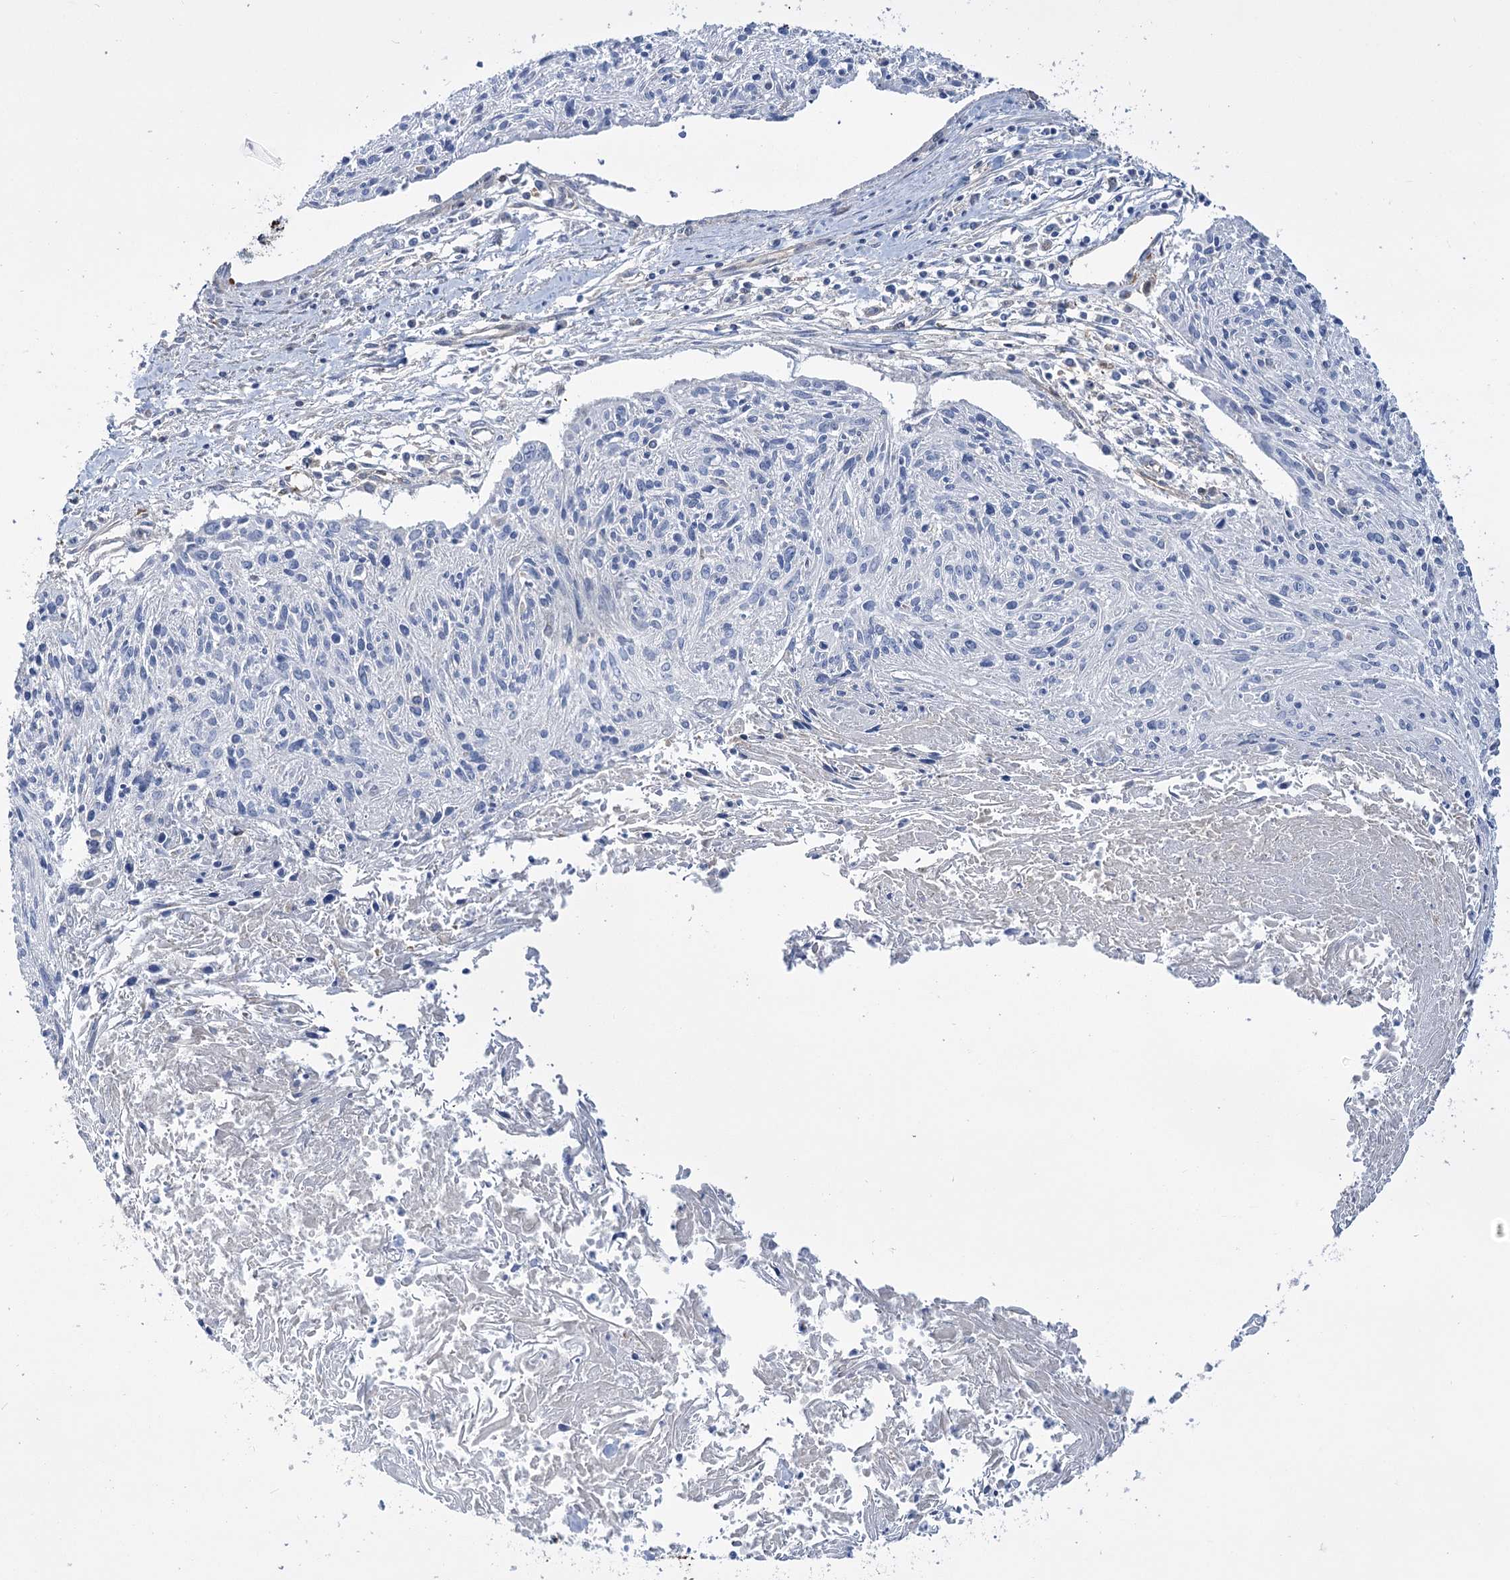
{"staining": {"intensity": "negative", "quantity": "none", "location": "none"}, "tissue": "cervical cancer", "cell_type": "Tumor cells", "image_type": "cancer", "snomed": [{"axis": "morphology", "description": "Squamous cell carcinoma, NOS"}, {"axis": "topography", "description": "Cervix"}], "caption": "Immunohistochemistry photomicrograph of human squamous cell carcinoma (cervical) stained for a protein (brown), which displays no staining in tumor cells.", "gene": "GUSB", "patient": {"sex": "female", "age": 51}}